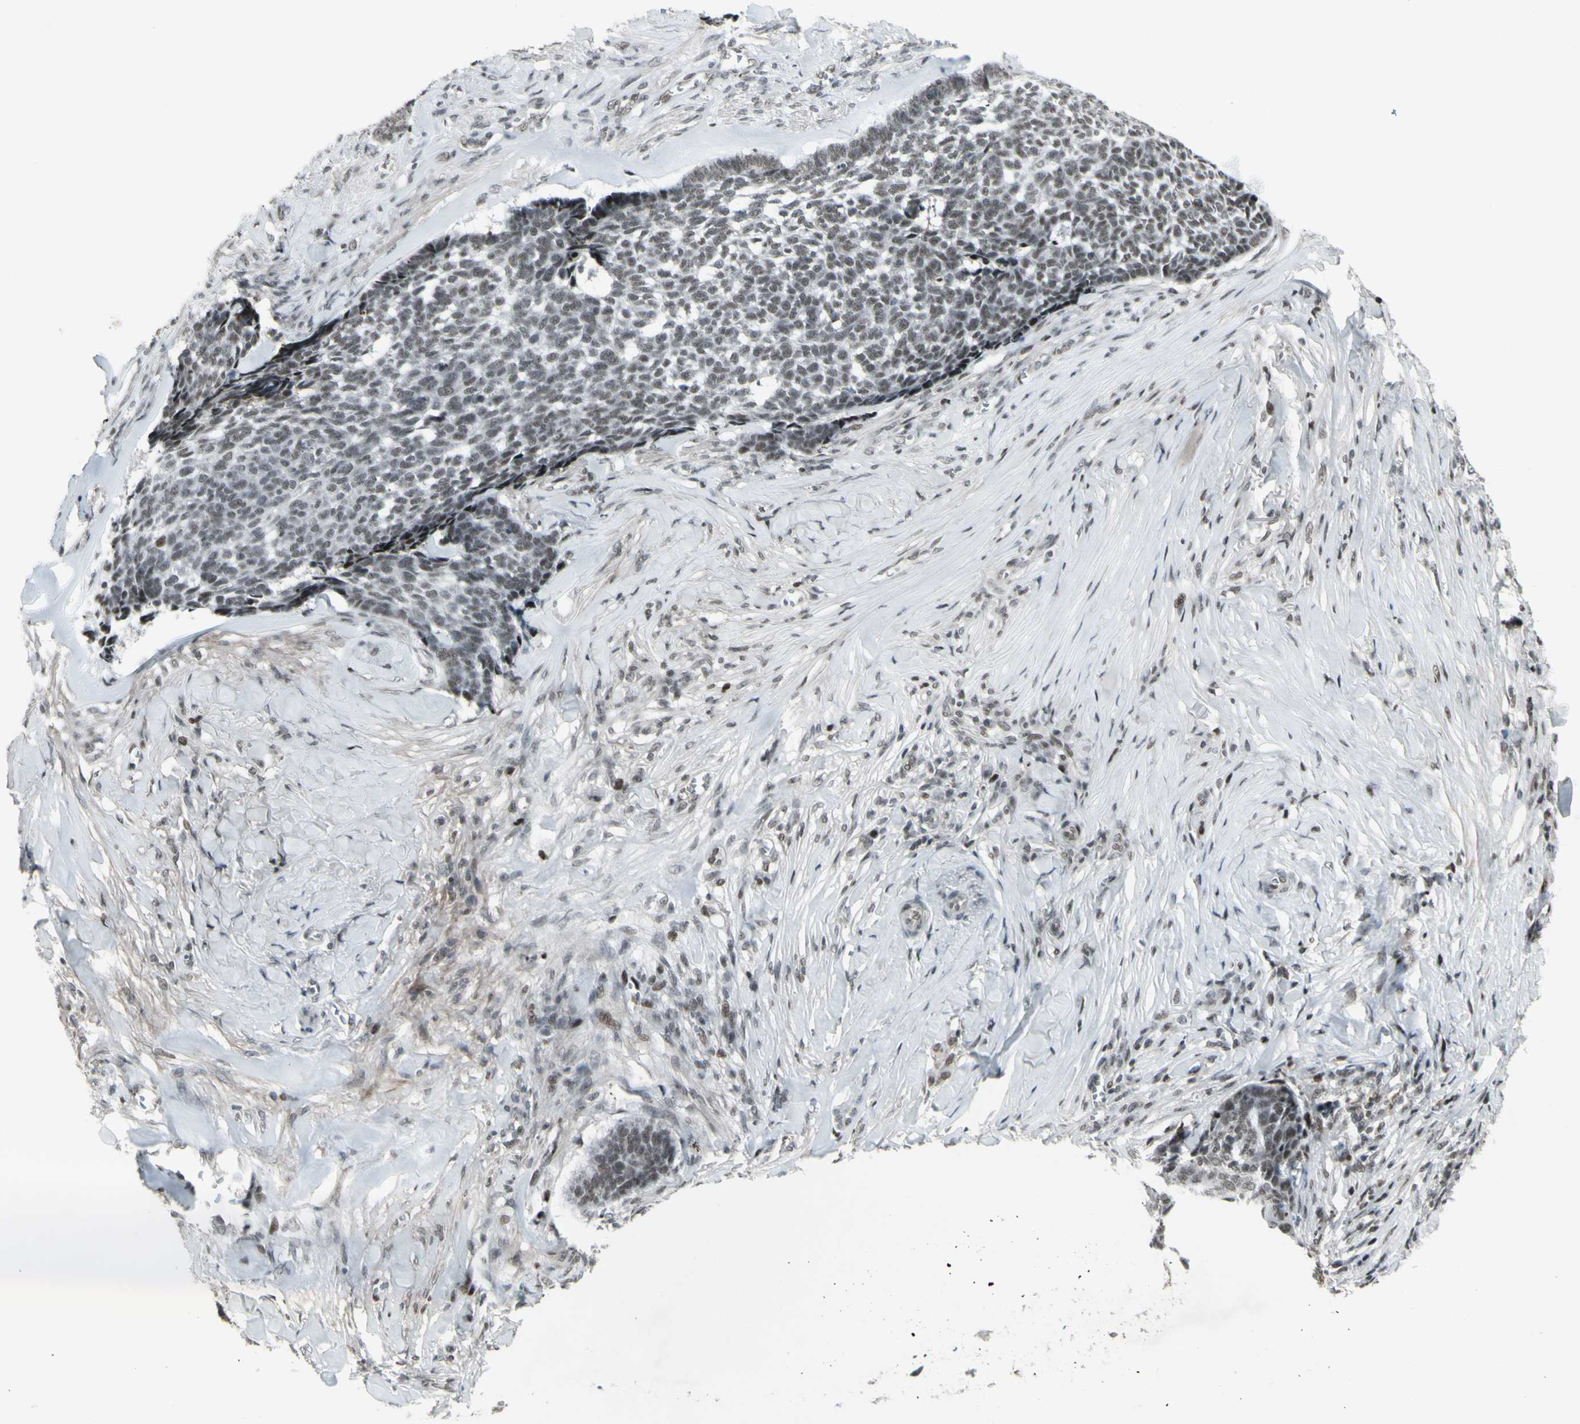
{"staining": {"intensity": "negative", "quantity": "none", "location": "none"}, "tissue": "skin cancer", "cell_type": "Tumor cells", "image_type": "cancer", "snomed": [{"axis": "morphology", "description": "Basal cell carcinoma"}, {"axis": "topography", "description": "Skin"}], "caption": "A high-resolution photomicrograph shows immunohistochemistry (IHC) staining of skin cancer, which demonstrates no significant staining in tumor cells. The staining is performed using DAB brown chromogen with nuclei counter-stained in using hematoxylin.", "gene": "SUPT6H", "patient": {"sex": "male", "age": 84}}